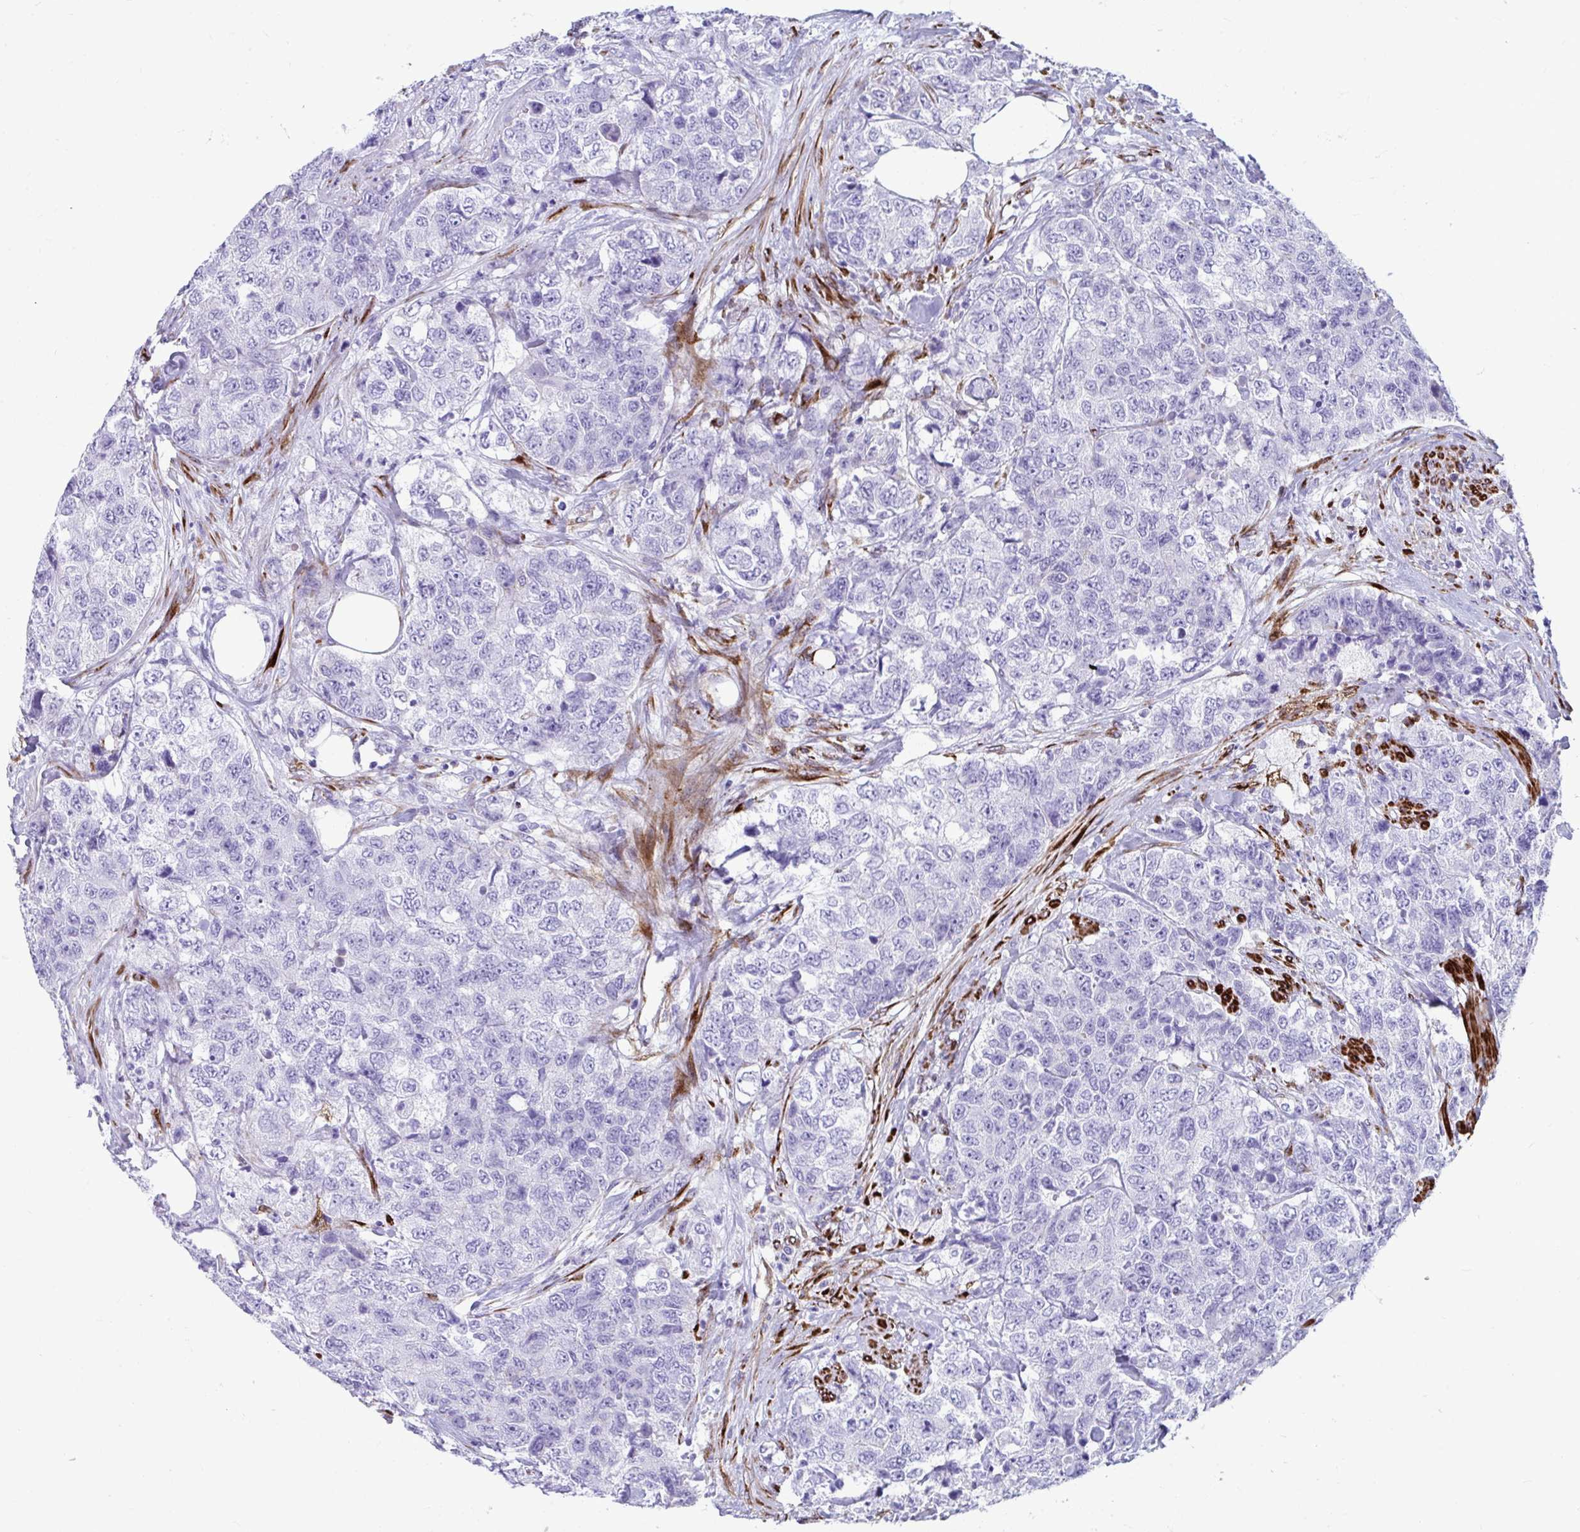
{"staining": {"intensity": "negative", "quantity": "none", "location": "none"}, "tissue": "urothelial cancer", "cell_type": "Tumor cells", "image_type": "cancer", "snomed": [{"axis": "morphology", "description": "Urothelial carcinoma, High grade"}, {"axis": "topography", "description": "Urinary bladder"}], "caption": "This micrograph is of urothelial cancer stained with immunohistochemistry (IHC) to label a protein in brown with the nuclei are counter-stained blue. There is no staining in tumor cells. (Brightfield microscopy of DAB (3,3'-diaminobenzidine) immunohistochemistry at high magnification).", "gene": "GRXCR2", "patient": {"sex": "female", "age": 78}}